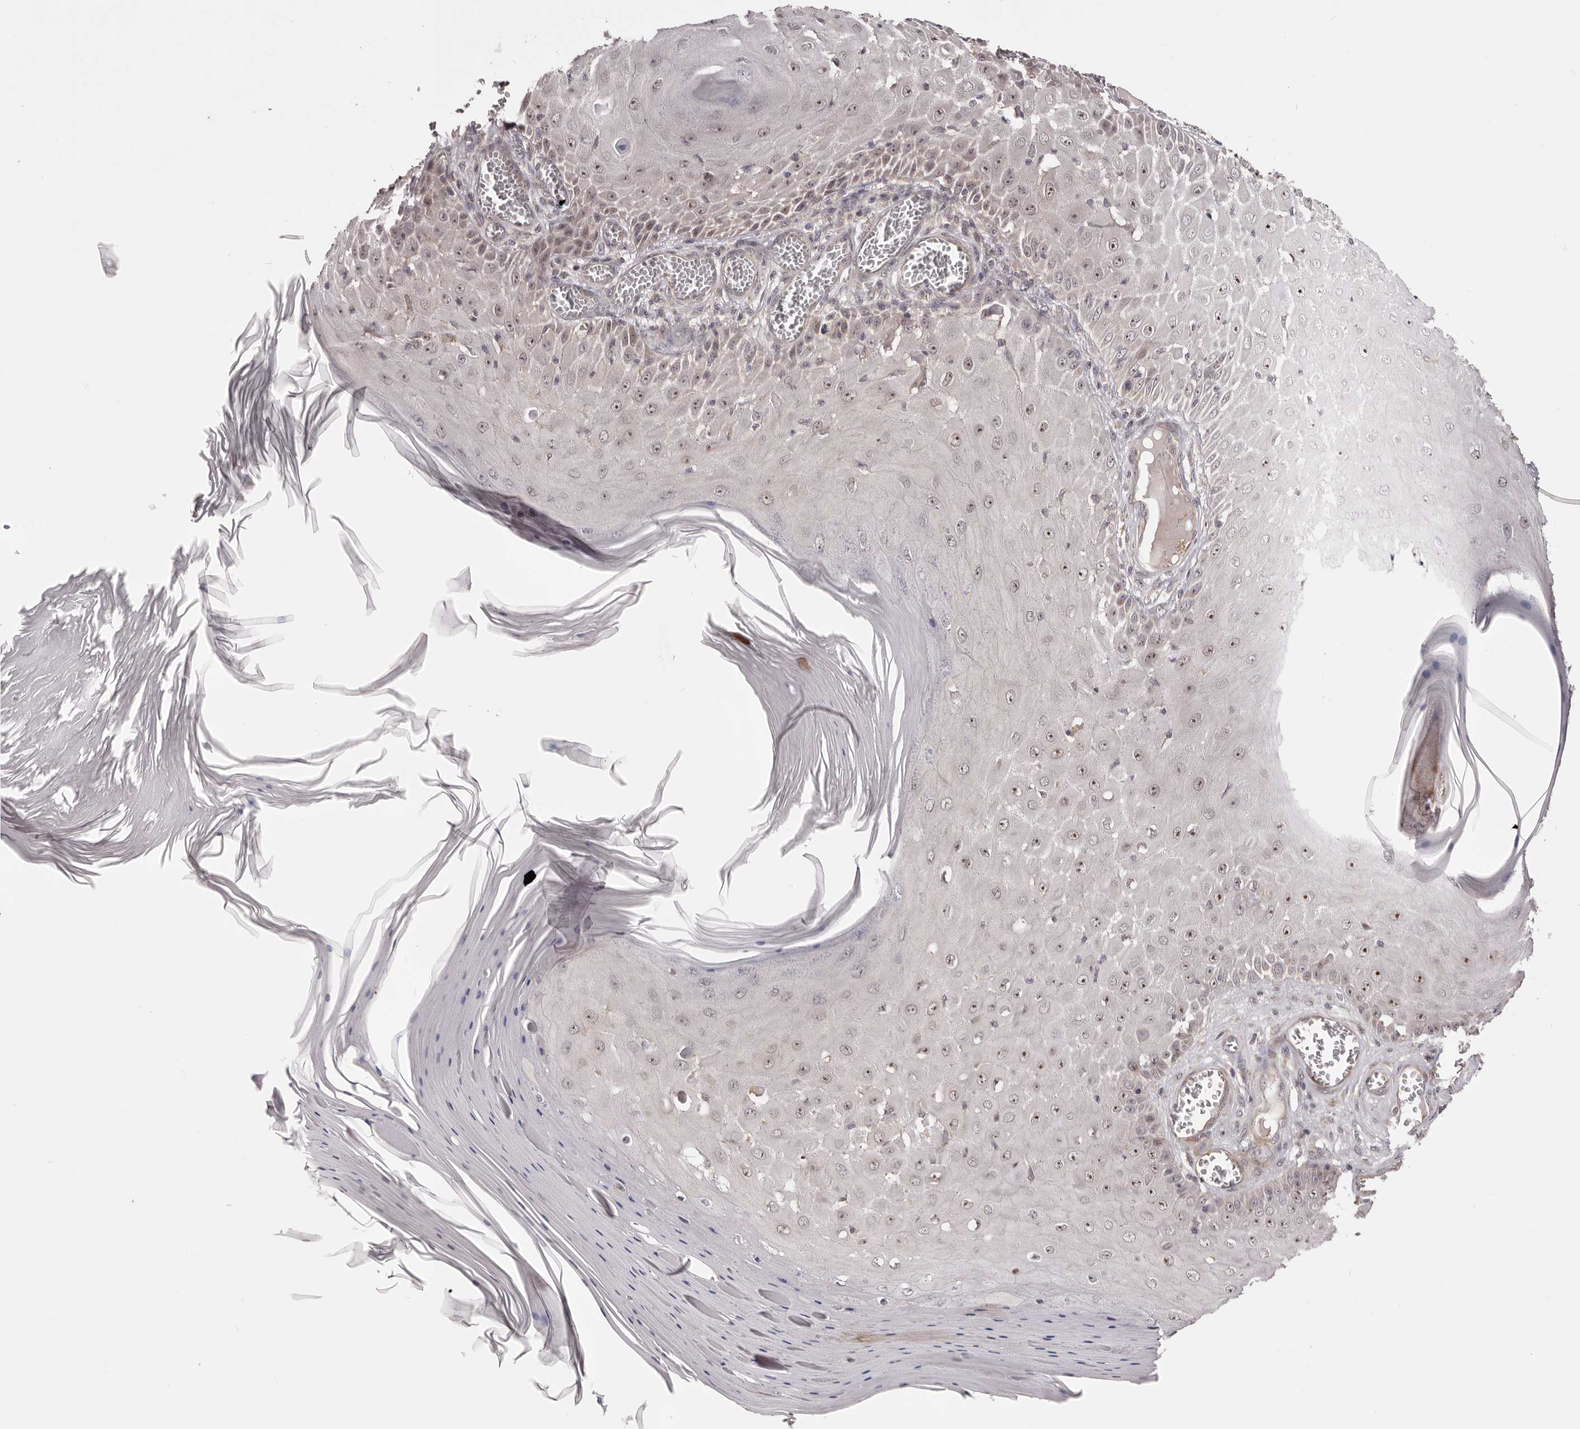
{"staining": {"intensity": "moderate", "quantity": ">75%", "location": "nuclear"}, "tissue": "skin cancer", "cell_type": "Tumor cells", "image_type": "cancer", "snomed": [{"axis": "morphology", "description": "Squamous cell carcinoma, NOS"}, {"axis": "topography", "description": "Skin"}], "caption": "This is a micrograph of IHC staining of skin squamous cell carcinoma, which shows moderate staining in the nuclear of tumor cells.", "gene": "NOL12", "patient": {"sex": "female", "age": 73}}